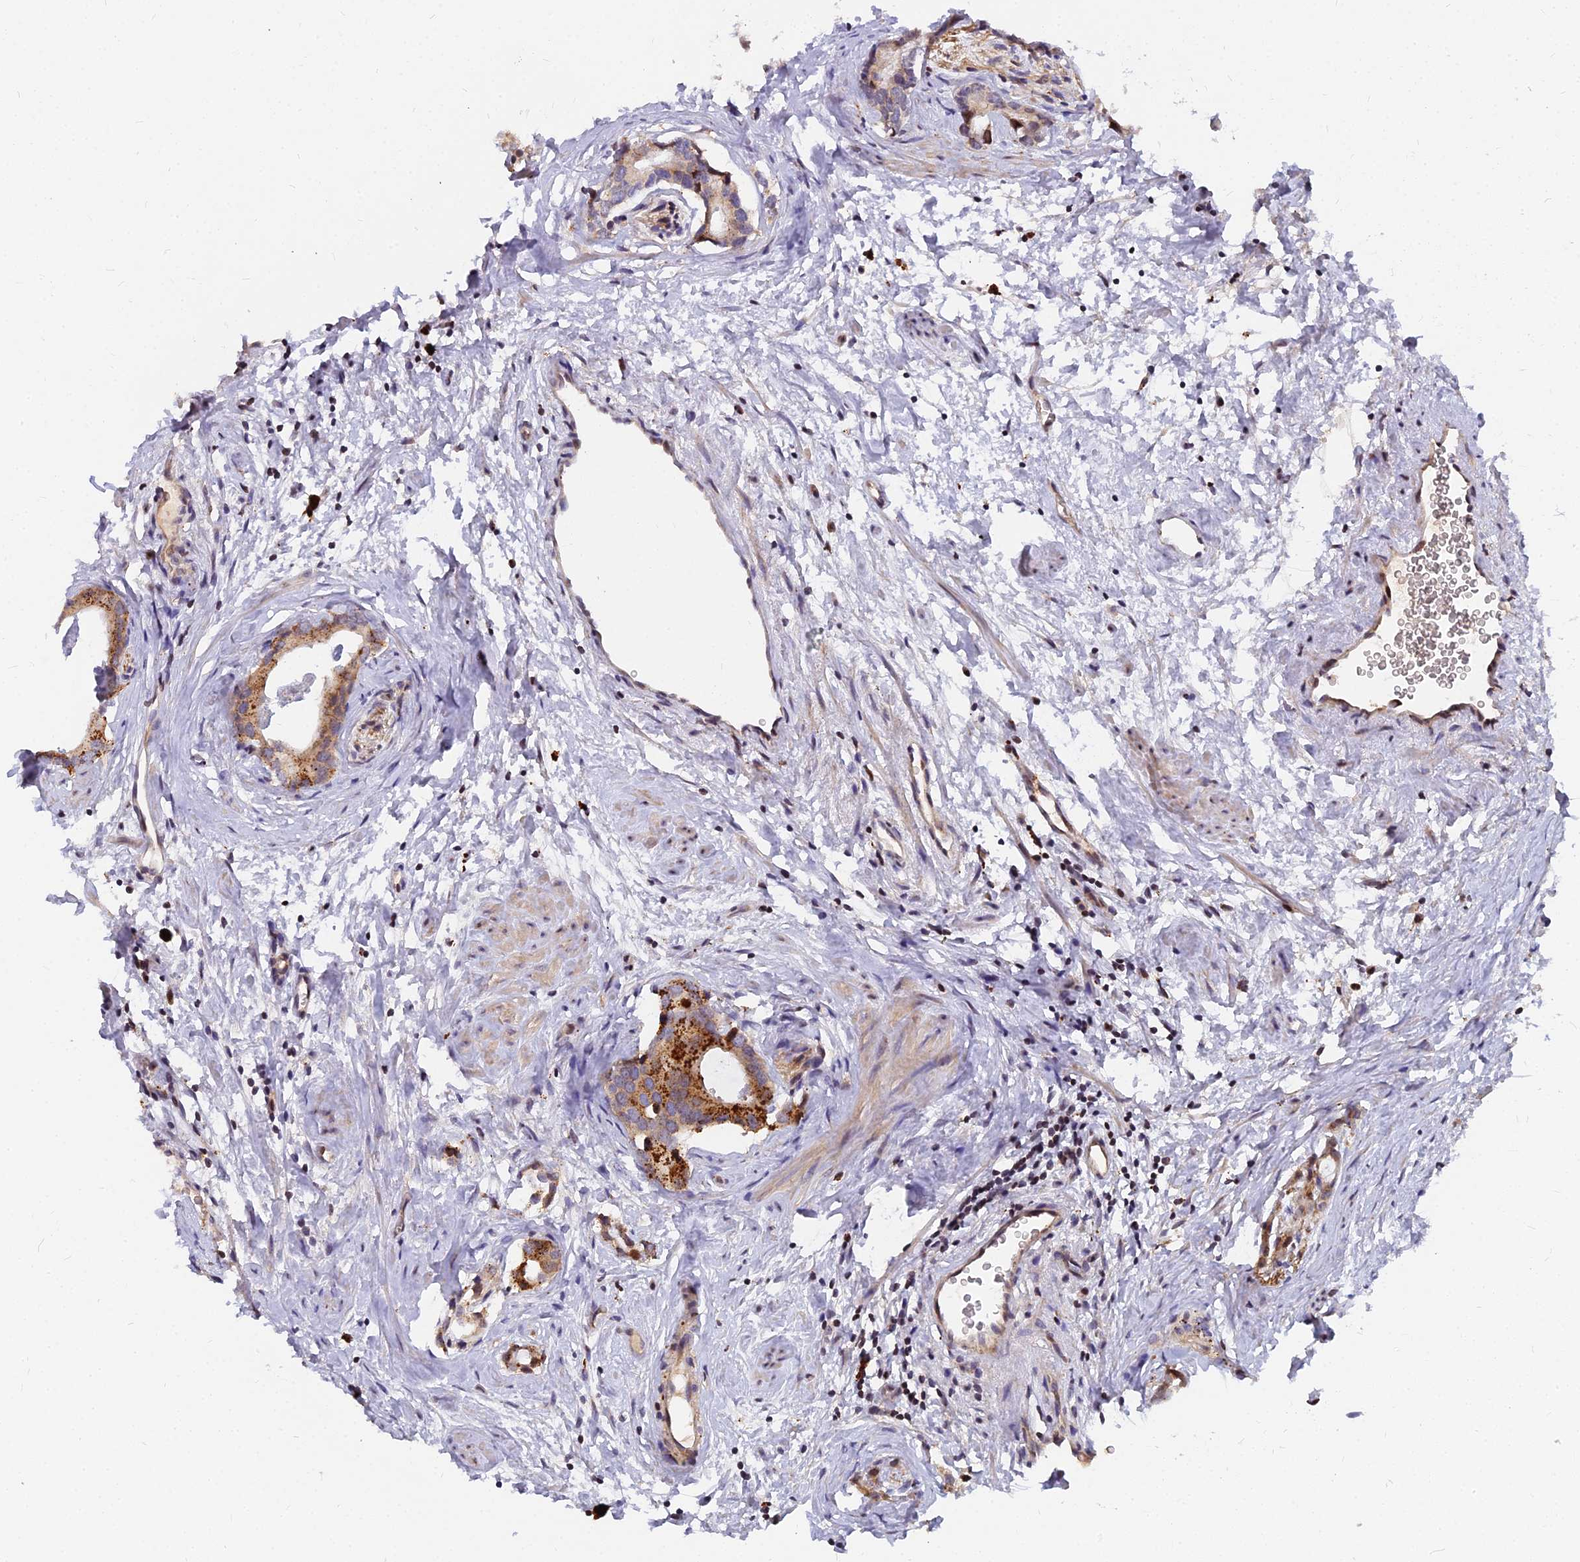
{"staining": {"intensity": "strong", "quantity": "25%-75%", "location": "cytoplasmic/membranous"}, "tissue": "prostate cancer", "cell_type": "Tumor cells", "image_type": "cancer", "snomed": [{"axis": "morphology", "description": "Adenocarcinoma, Low grade"}, {"axis": "topography", "description": "Prostate"}], "caption": "This is an image of IHC staining of prostate cancer (adenocarcinoma (low-grade)), which shows strong staining in the cytoplasmic/membranous of tumor cells.", "gene": "GLYATL3", "patient": {"sex": "male", "age": 63}}